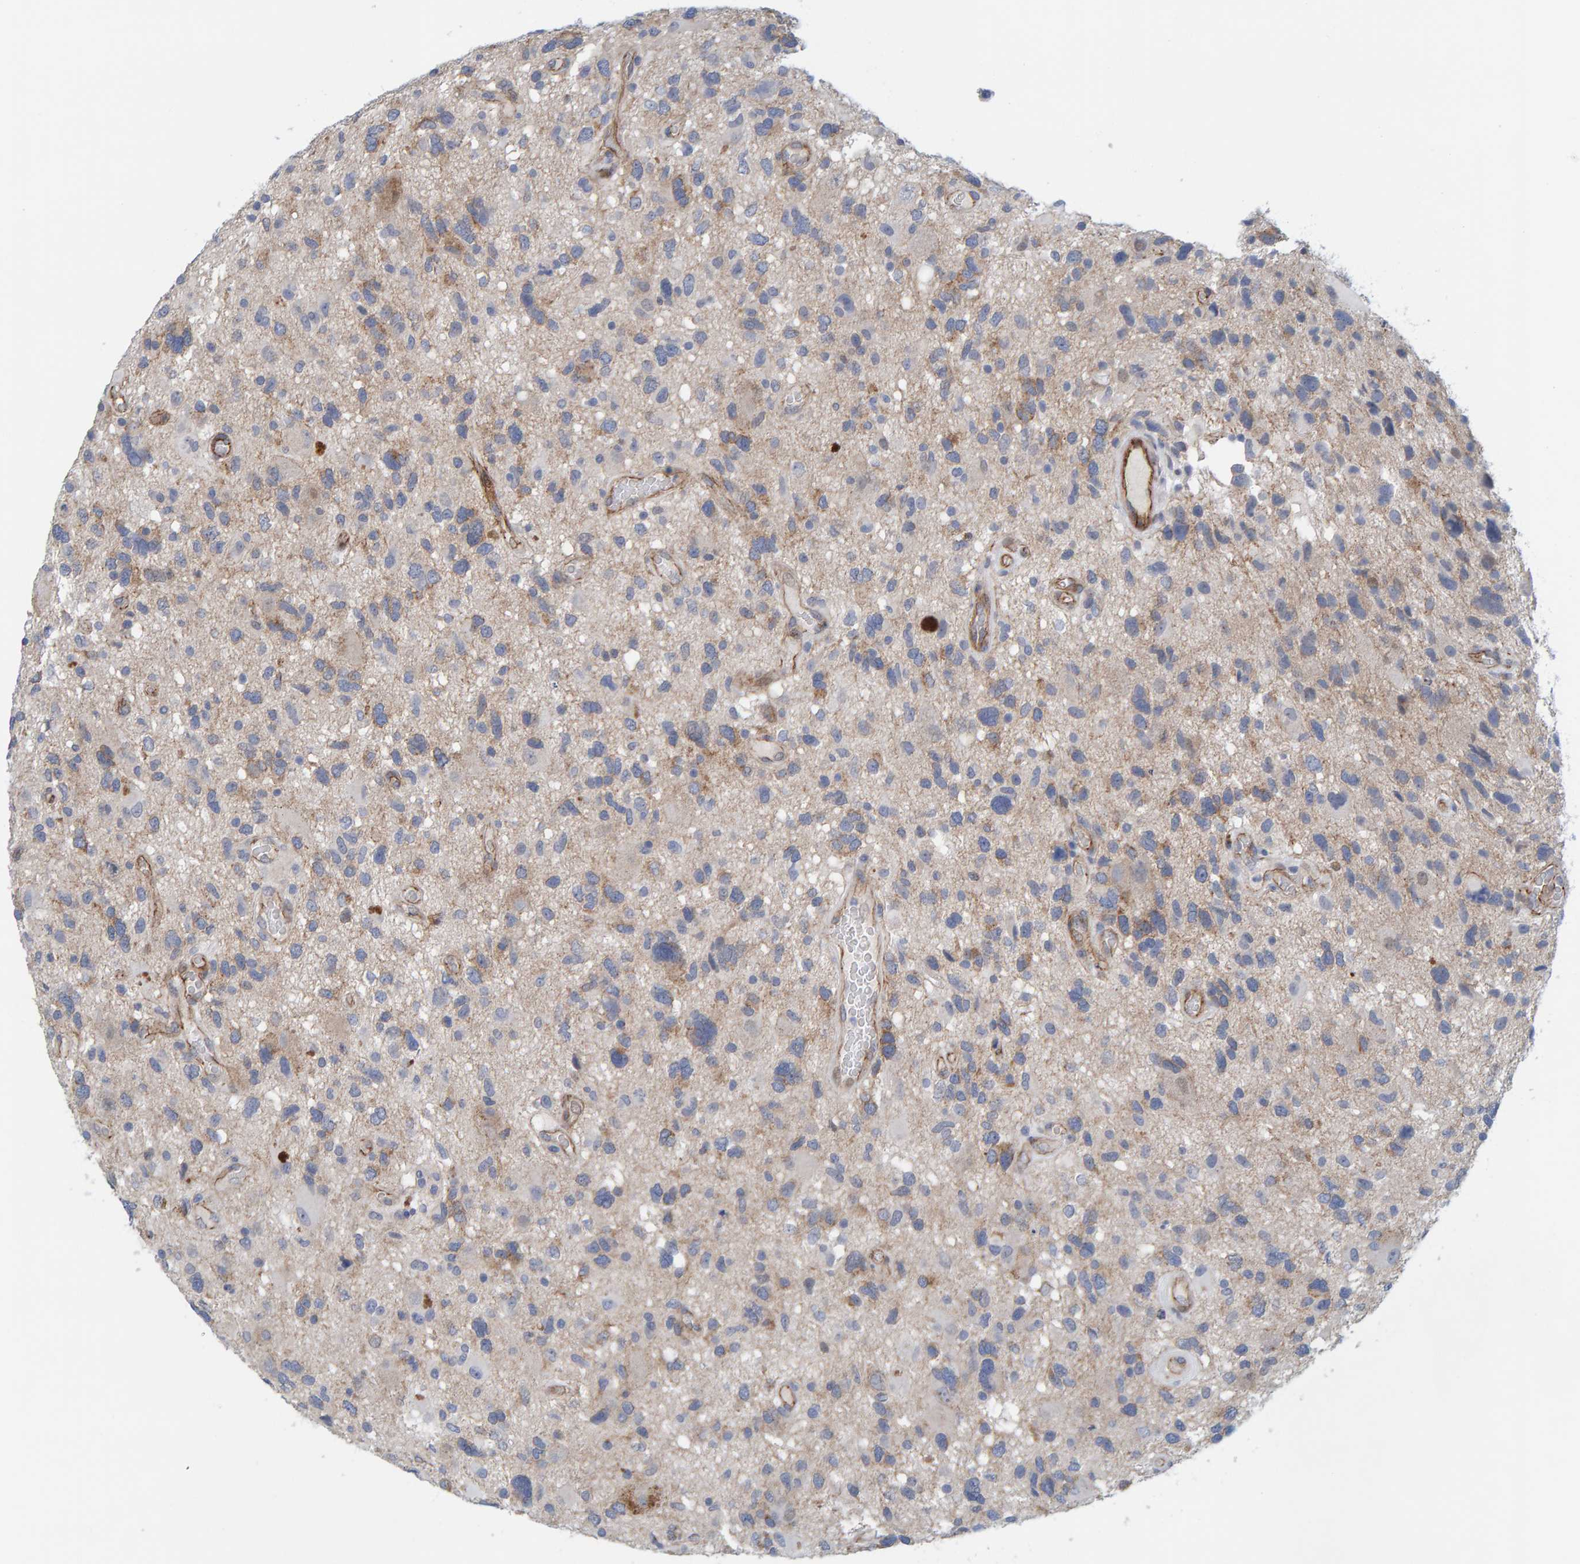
{"staining": {"intensity": "negative", "quantity": "none", "location": "none"}, "tissue": "glioma", "cell_type": "Tumor cells", "image_type": "cancer", "snomed": [{"axis": "morphology", "description": "Glioma, malignant, High grade"}, {"axis": "topography", "description": "Brain"}], "caption": "Immunohistochemistry photomicrograph of neoplastic tissue: glioma stained with DAB (3,3'-diaminobenzidine) exhibits no significant protein staining in tumor cells.", "gene": "KRBA2", "patient": {"sex": "male", "age": 33}}